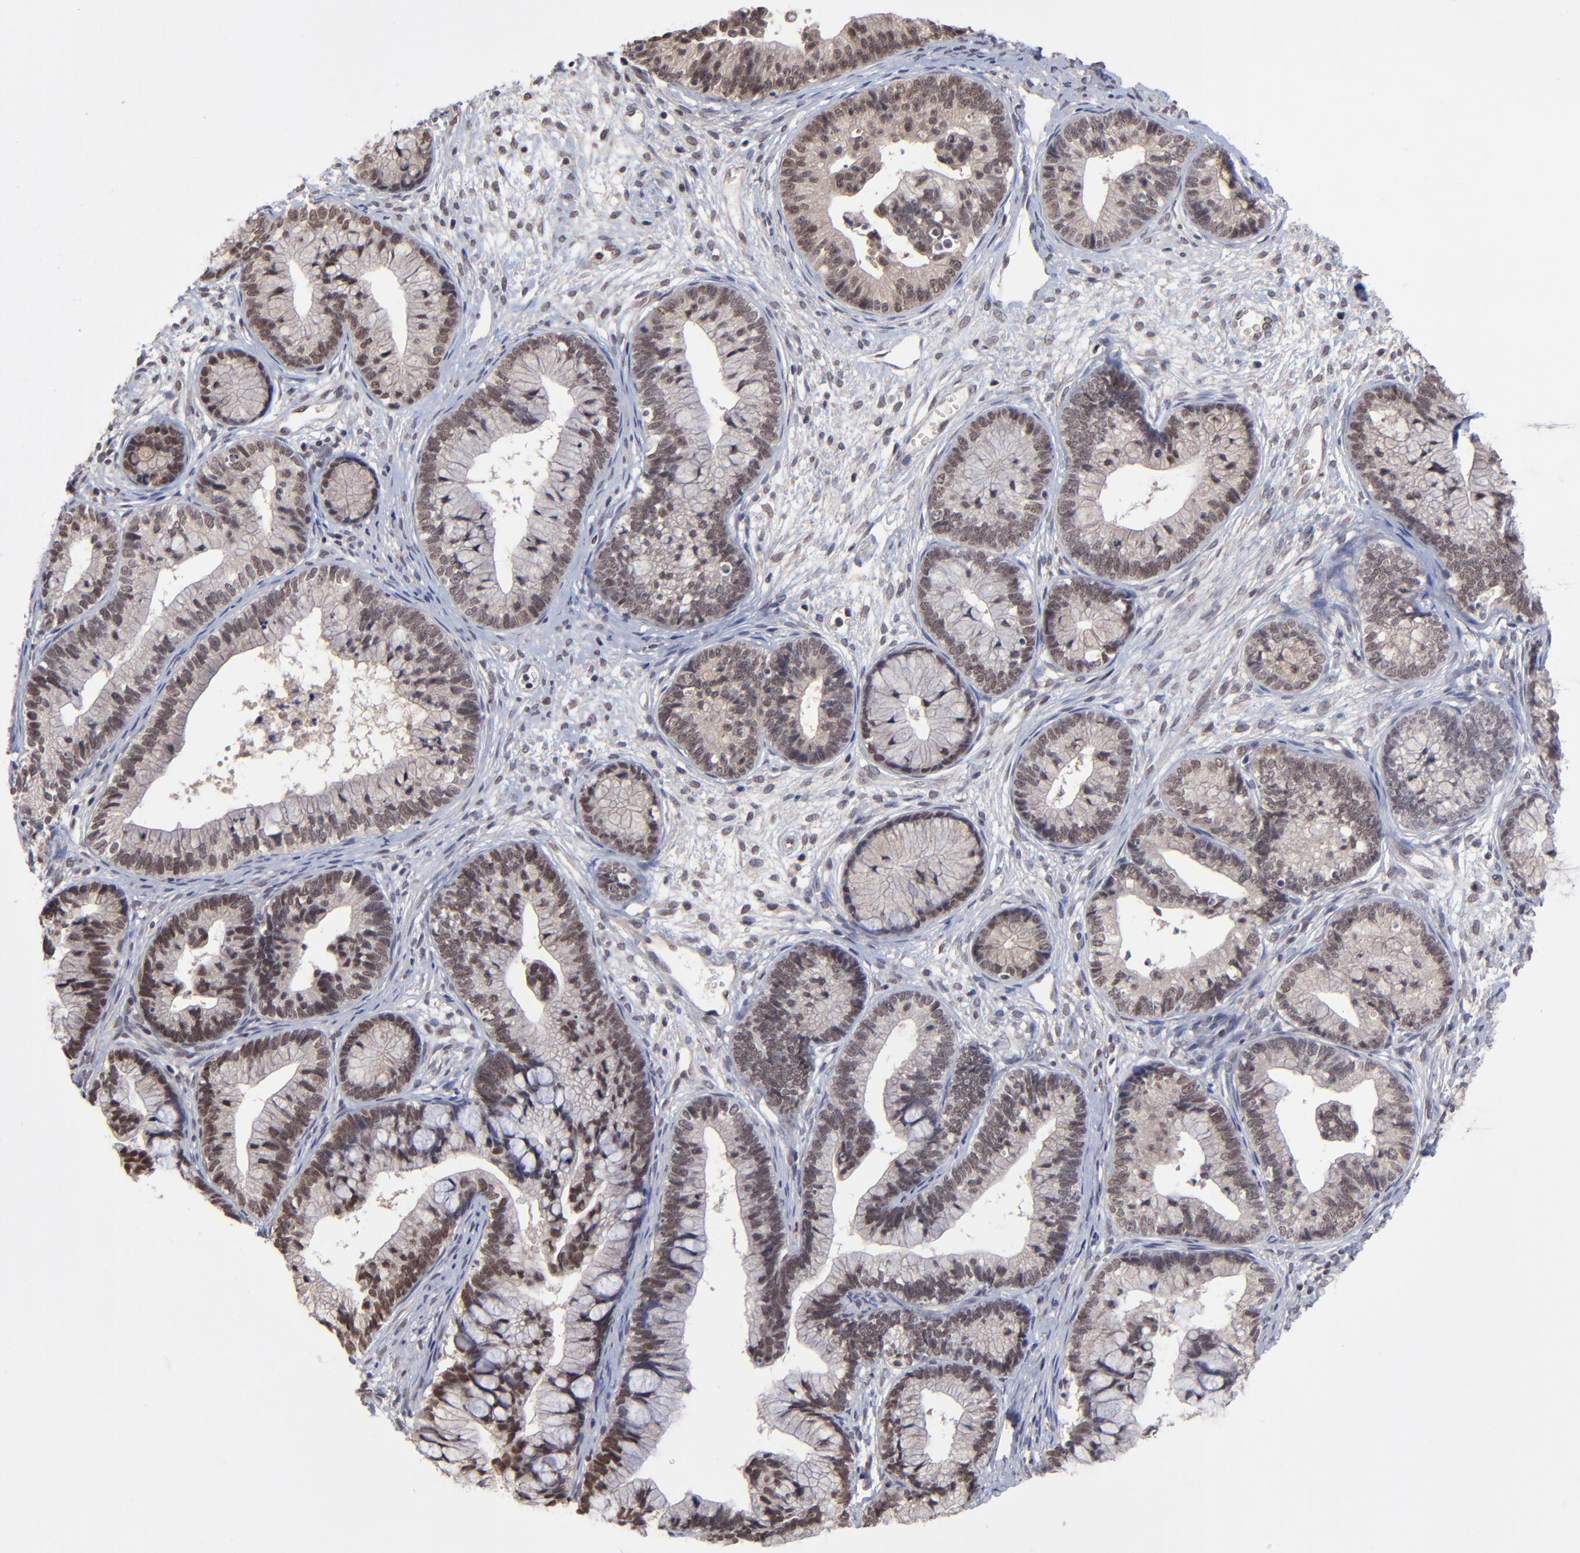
{"staining": {"intensity": "moderate", "quantity": ">75%", "location": "nuclear"}, "tissue": "cervical cancer", "cell_type": "Tumor cells", "image_type": "cancer", "snomed": [{"axis": "morphology", "description": "Adenocarcinoma, NOS"}, {"axis": "topography", "description": "Cervix"}], "caption": "Tumor cells show moderate nuclear staining in about >75% of cells in adenocarcinoma (cervical). (DAB IHC, brown staining for protein, blue staining for nuclei).", "gene": "ZNF419", "patient": {"sex": "female", "age": 44}}